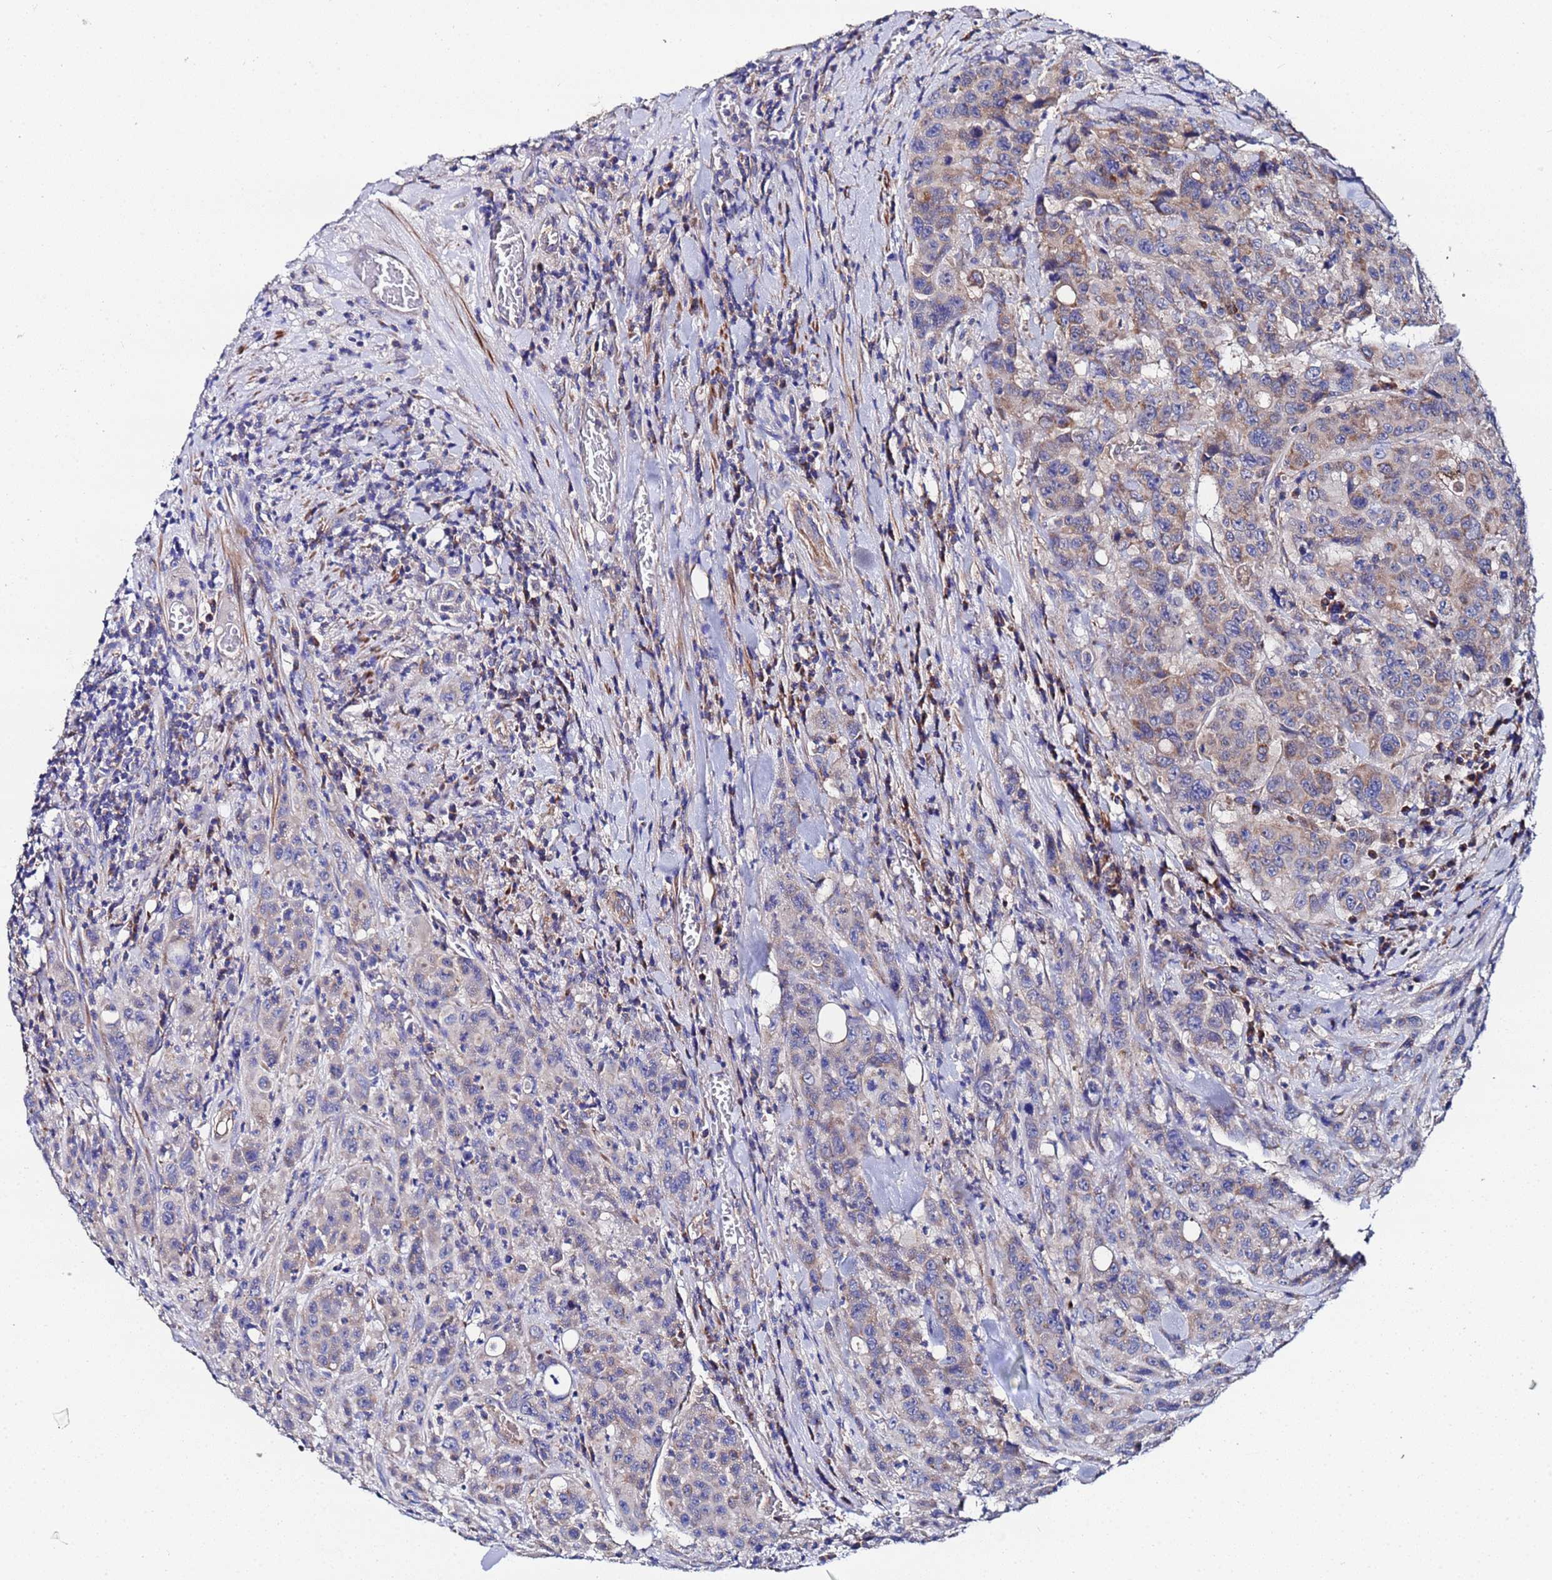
{"staining": {"intensity": "weak", "quantity": "25%-75%", "location": "cytoplasmic/membranous"}, "tissue": "colorectal cancer", "cell_type": "Tumor cells", "image_type": "cancer", "snomed": [{"axis": "morphology", "description": "Adenocarcinoma, NOS"}, {"axis": "topography", "description": "Colon"}], "caption": "Tumor cells exhibit weak cytoplasmic/membranous expression in about 25%-75% of cells in colorectal adenocarcinoma.", "gene": "FAHD2A", "patient": {"sex": "male", "age": 62}}